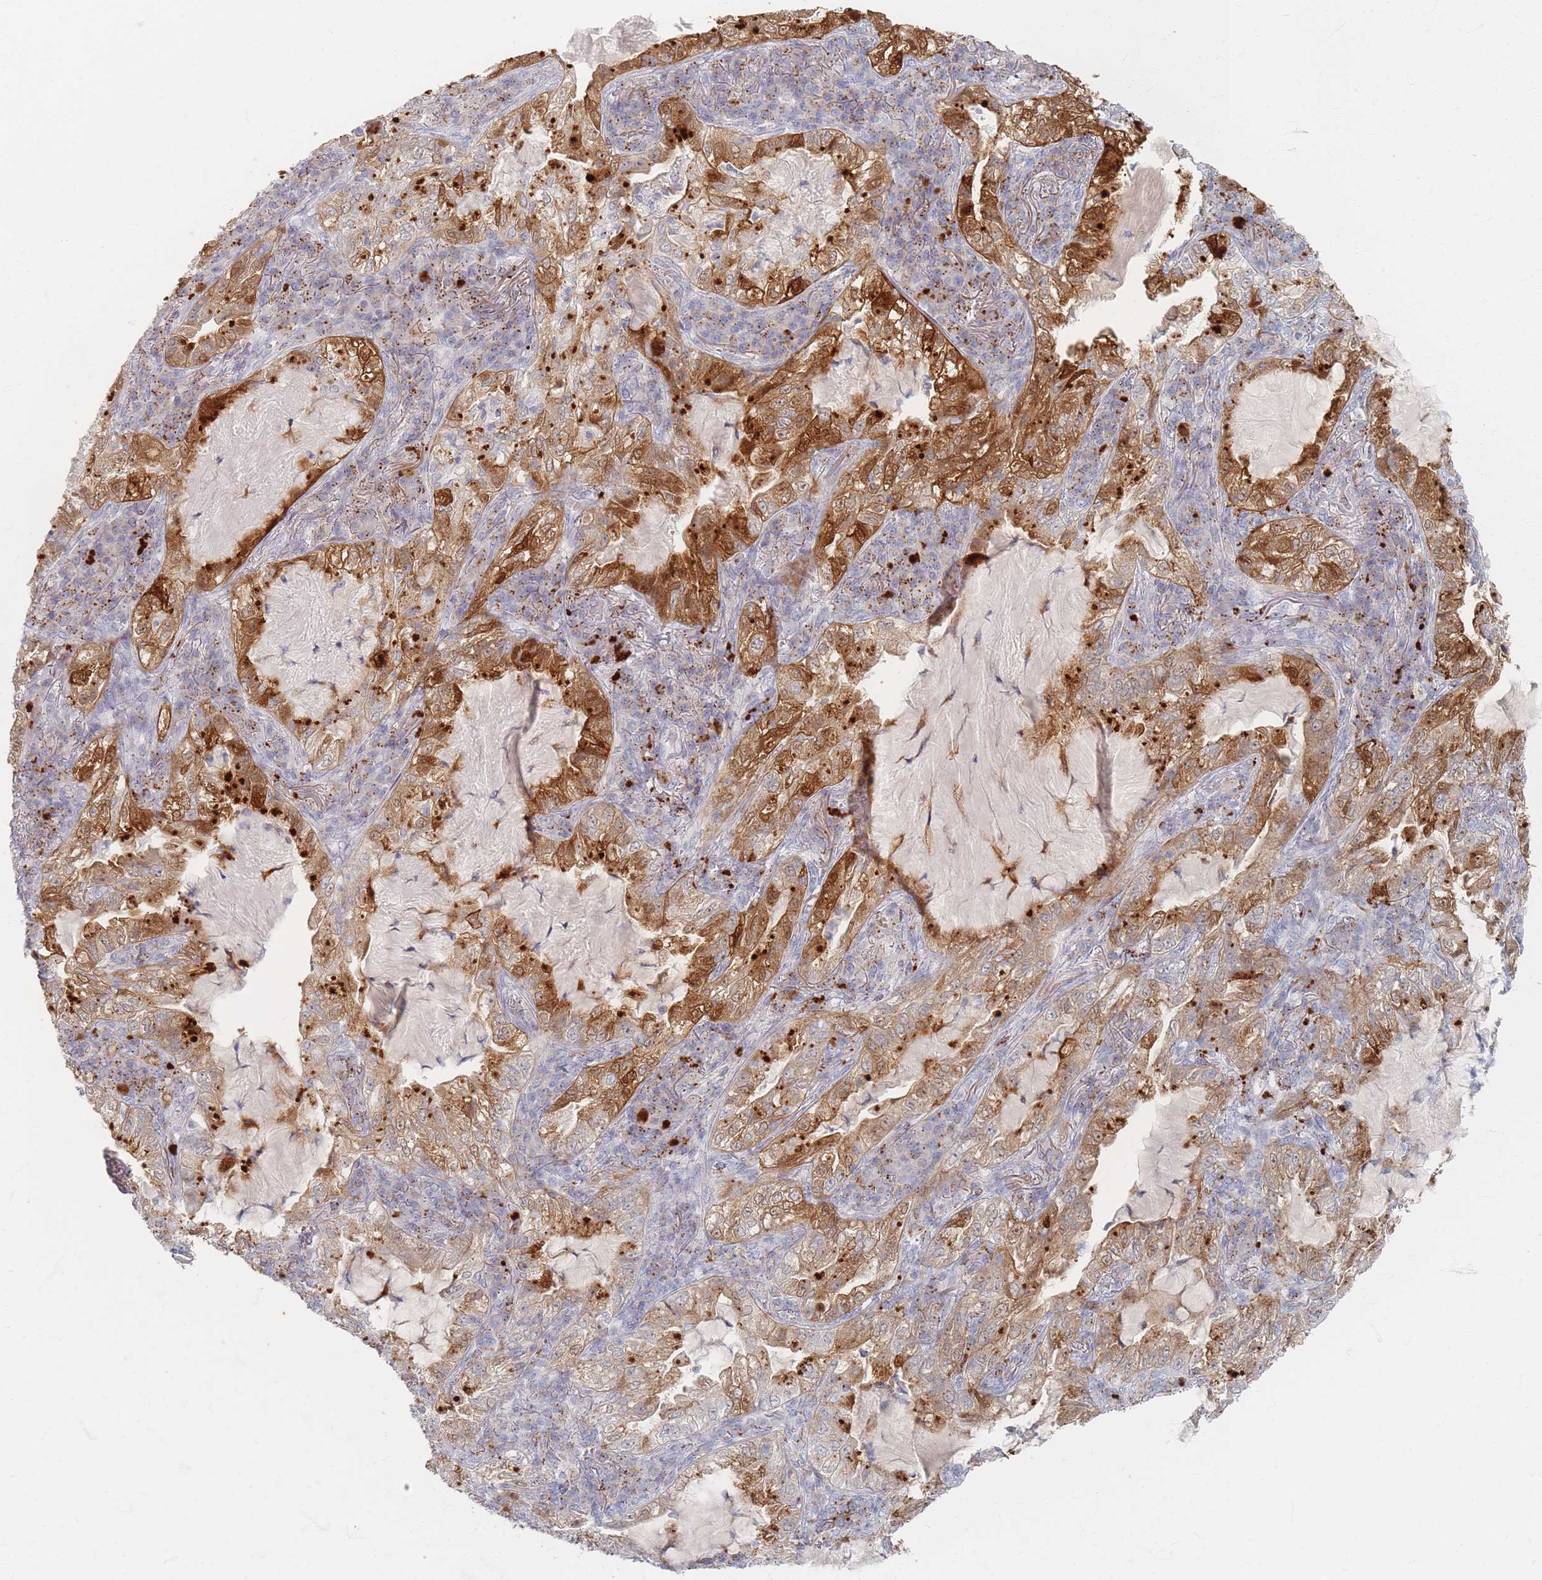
{"staining": {"intensity": "strong", "quantity": ">75%", "location": "cytoplasmic/membranous"}, "tissue": "lung cancer", "cell_type": "Tumor cells", "image_type": "cancer", "snomed": [{"axis": "morphology", "description": "Adenocarcinoma, NOS"}, {"axis": "topography", "description": "Lung"}], "caption": "A brown stain highlights strong cytoplasmic/membranous positivity of a protein in human lung cancer (adenocarcinoma) tumor cells.", "gene": "SLC2A11", "patient": {"sex": "female", "age": 73}}